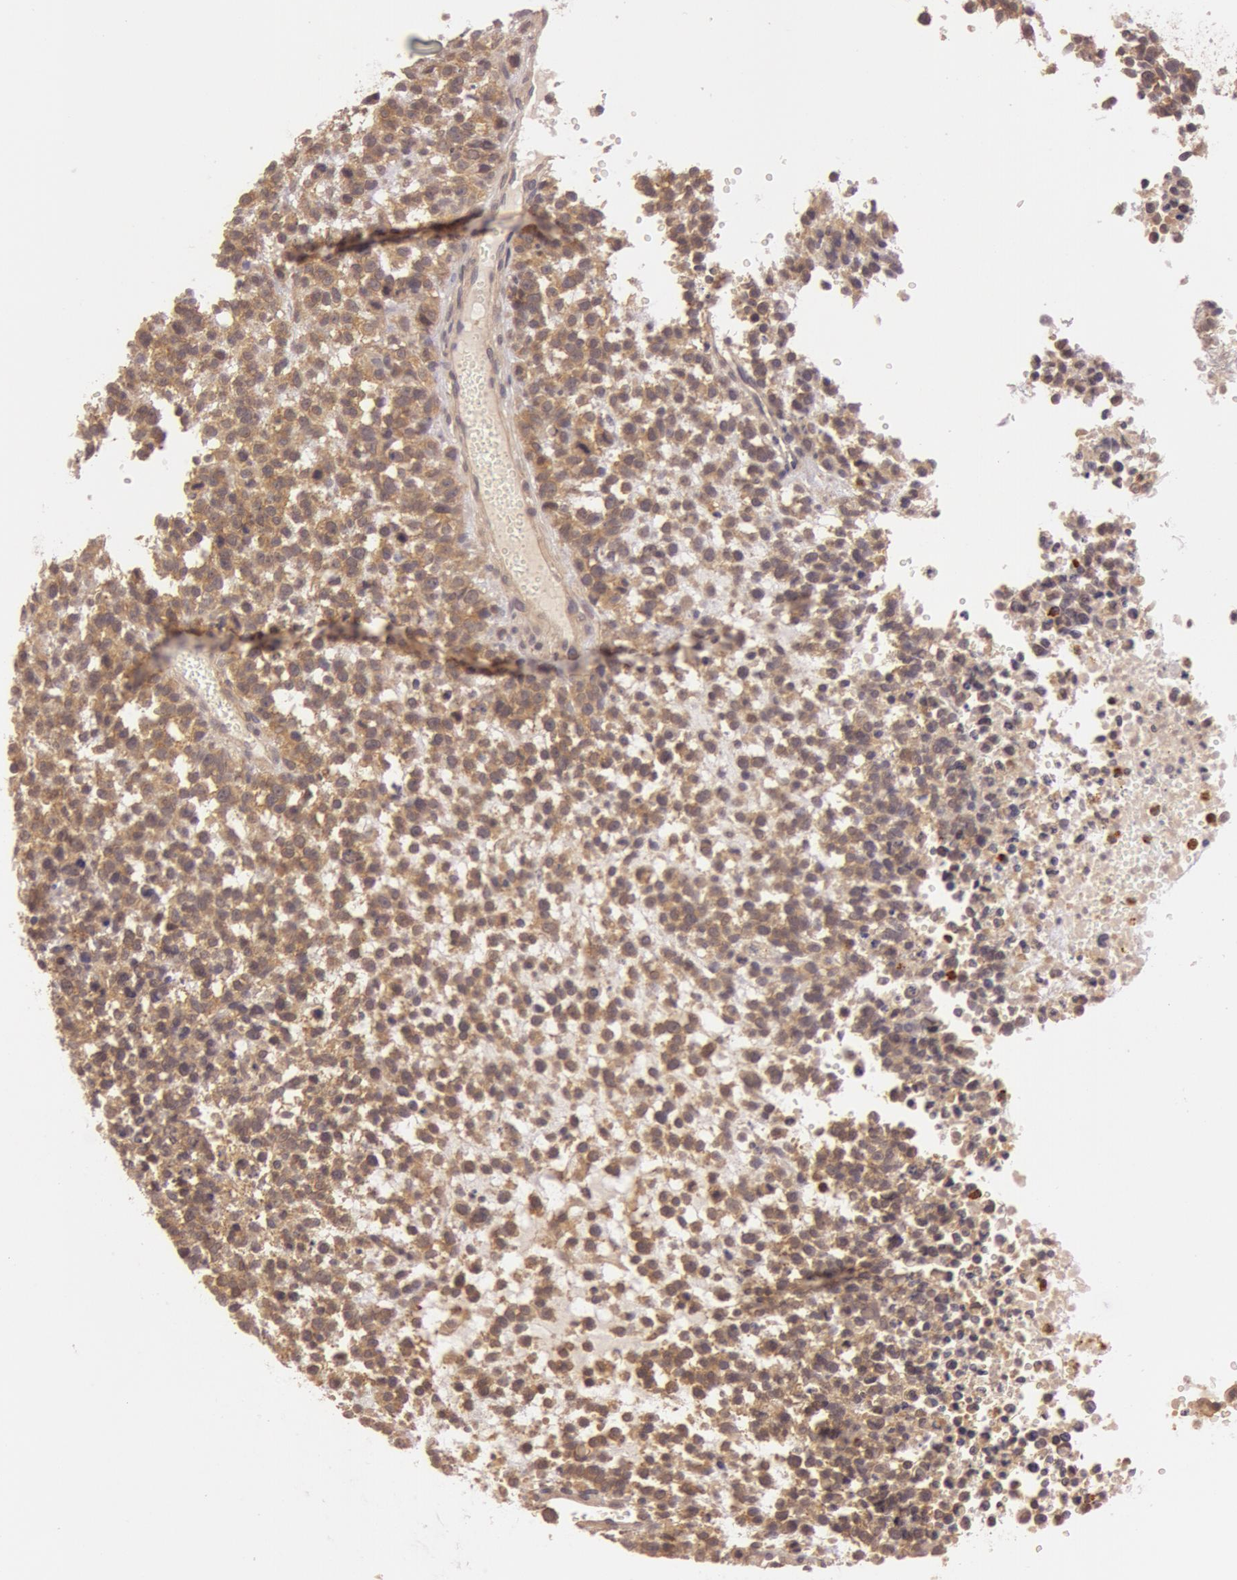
{"staining": {"intensity": "moderate", "quantity": ">75%", "location": "cytoplasmic/membranous"}, "tissue": "glioma", "cell_type": "Tumor cells", "image_type": "cancer", "snomed": [{"axis": "morphology", "description": "Glioma, malignant, High grade"}, {"axis": "topography", "description": "Brain"}], "caption": "Immunohistochemistry (IHC) photomicrograph of human malignant glioma (high-grade) stained for a protein (brown), which reveals medium levels of moderate cytoplasmic/membranous positivity in about >75% of tumor cells.", "gene": "ATG2B", "patient": {"sex": "male", "age": 66}}